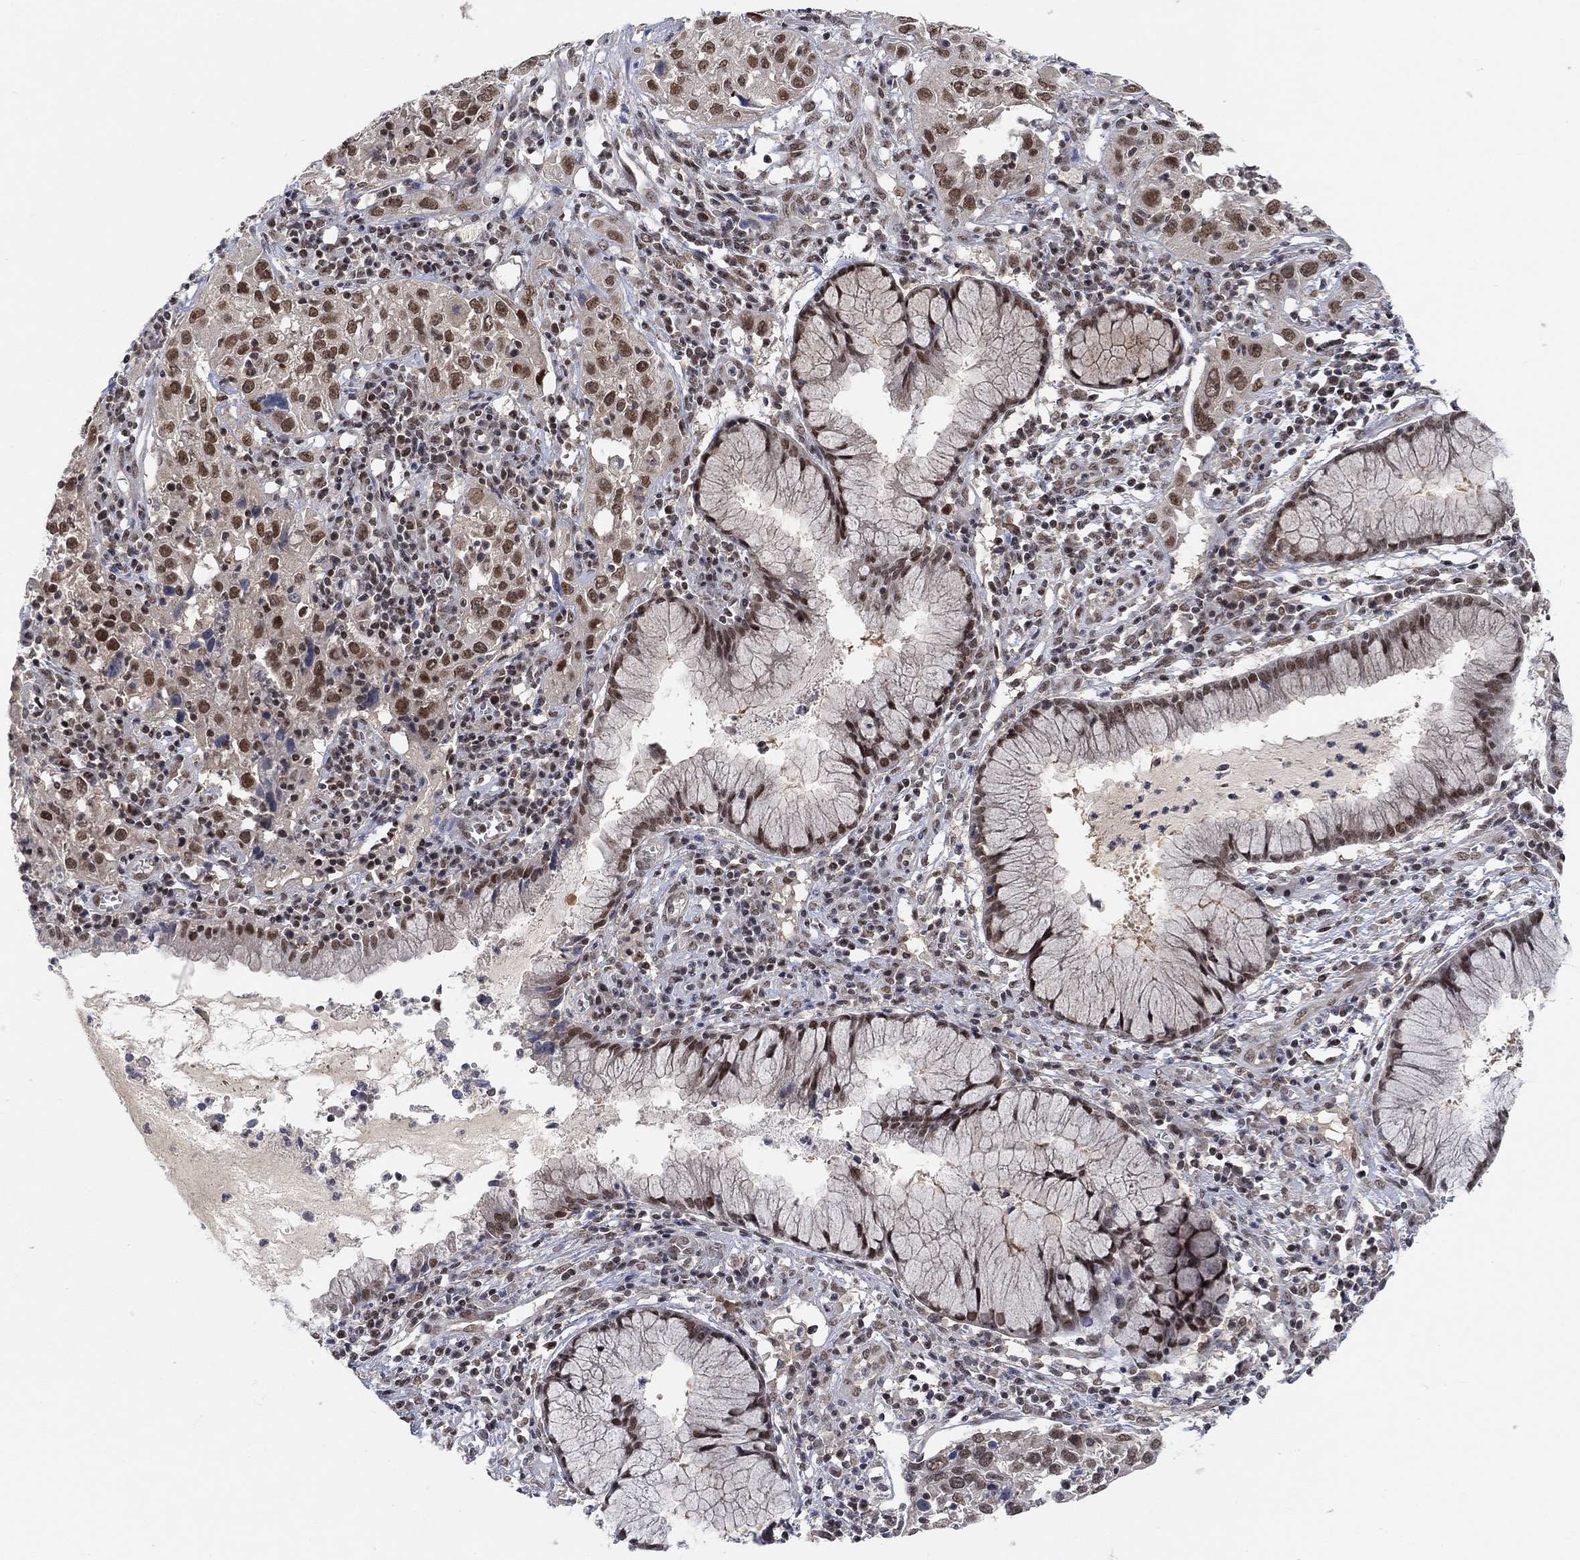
{"staining": {"intensity": "strong", "quantity": ">75%", "location": "nuclear"}, "tissue": "cervical cancer", "cell_type": "Tumor cells", "image_type": "cancer", "snomed": [{"axis": "morphology", "description": "Squamous cell carcinoma, NOS"}, {"axis": "topography", "description": "Cervix"}], "caption": "Immunohistochemistry of cervical squamous cell carcinoma demonstrates high levels of strong nuclear positivity in about >75% of tumor cells. The protein of interest is stained brown, and the nuclei are stained in blue (DAB IHC with brightfield microscopy, high magnification).", "gene": "THAP8", "patient": {"sex": "female", "age": 32}}